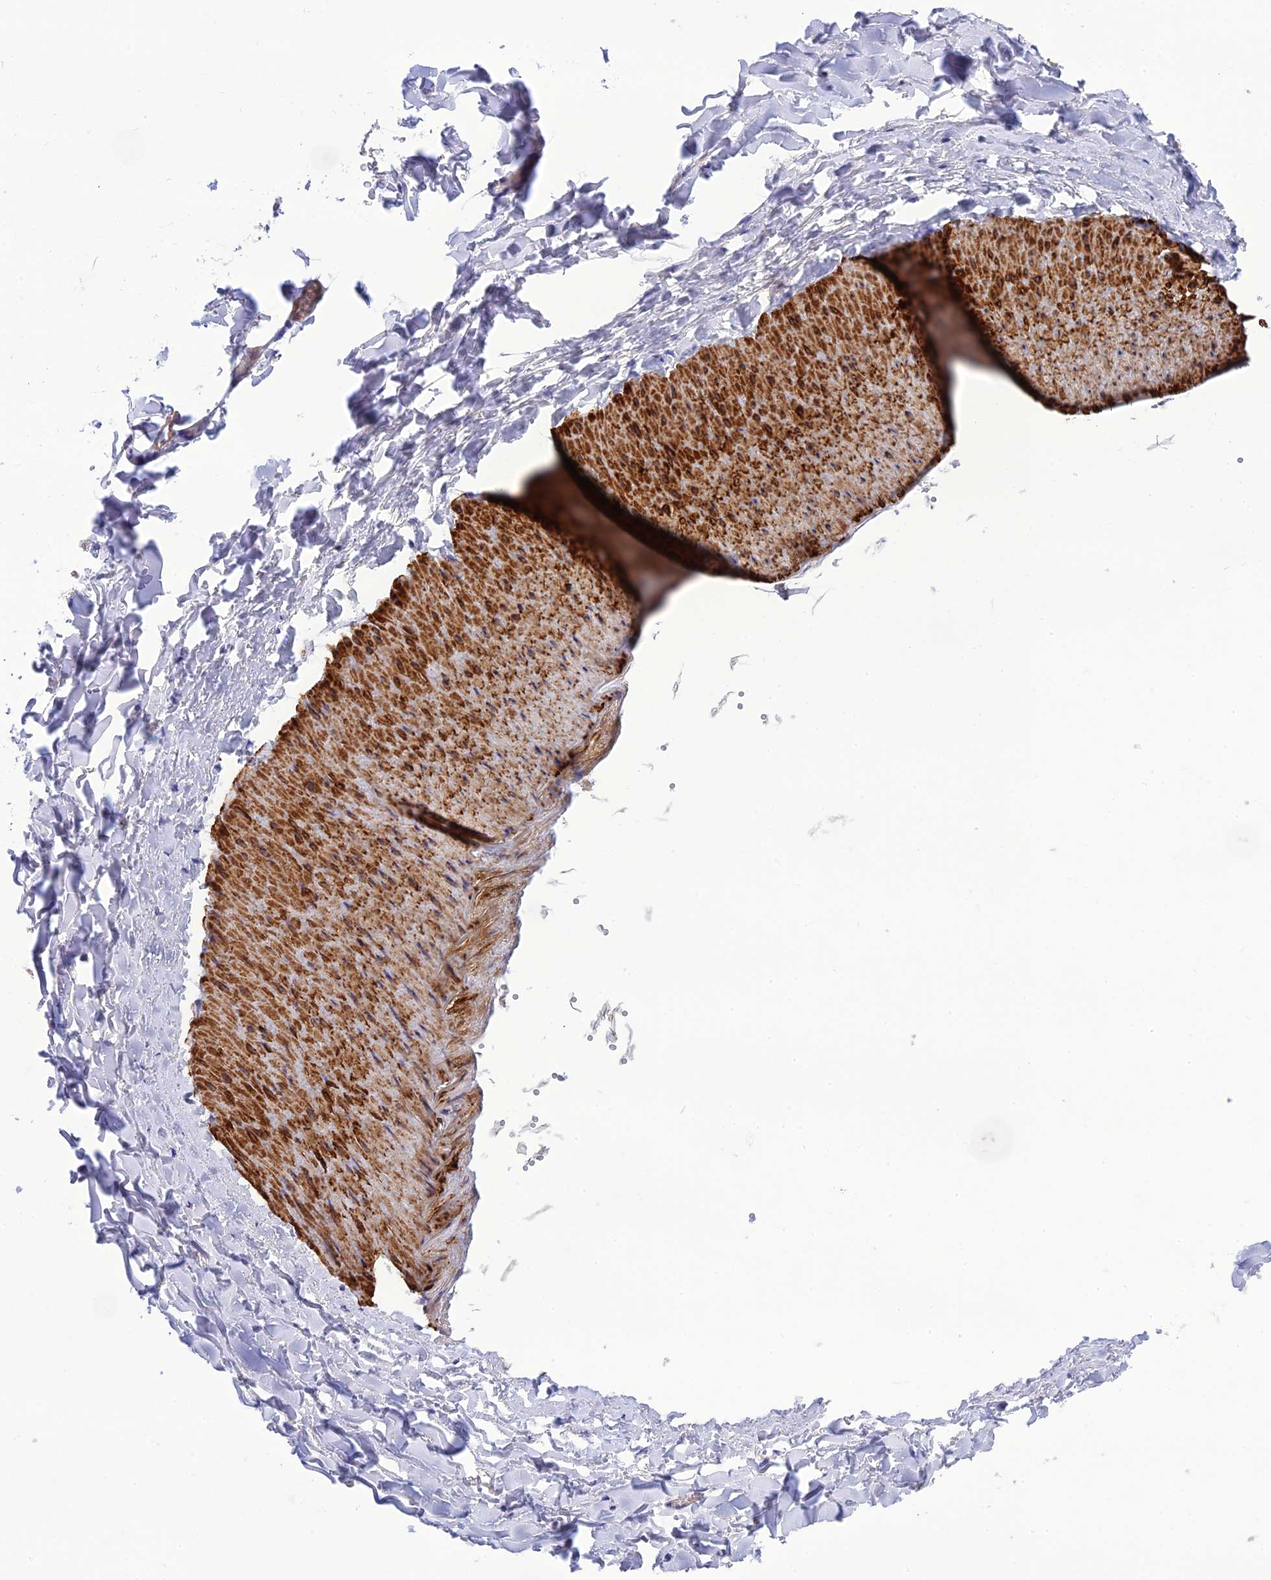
{"staining": {"intensity": "negative", "quantity": "none", "location": "none"}, "tissue": "adipose tissue", "cell_type": "Adipocytes", "image_type": "normal", "snomed": [{"axis": "morphology", "description": "Normal tissue, NOS"}, {"axis": "topography", "description": "Gallbladder"}, {"axis": "topography", "description": "Peripheral nerve tissue"}], "caption": "This image is of unremarkable adipose tissue stained with immunohistochemistry to label a protein in brown with the nuclei are counter-stained blue. There is no positivity in adipocytes. (Stains: DAB (3,3'-diaminobenzidine) immunohistochemistry with hematoxylin counter stain, Microscopy: brightfield microscopy at high magnification).", "gene": "FRA10AC1", "patient": {"sex": "male", "age": 38}}